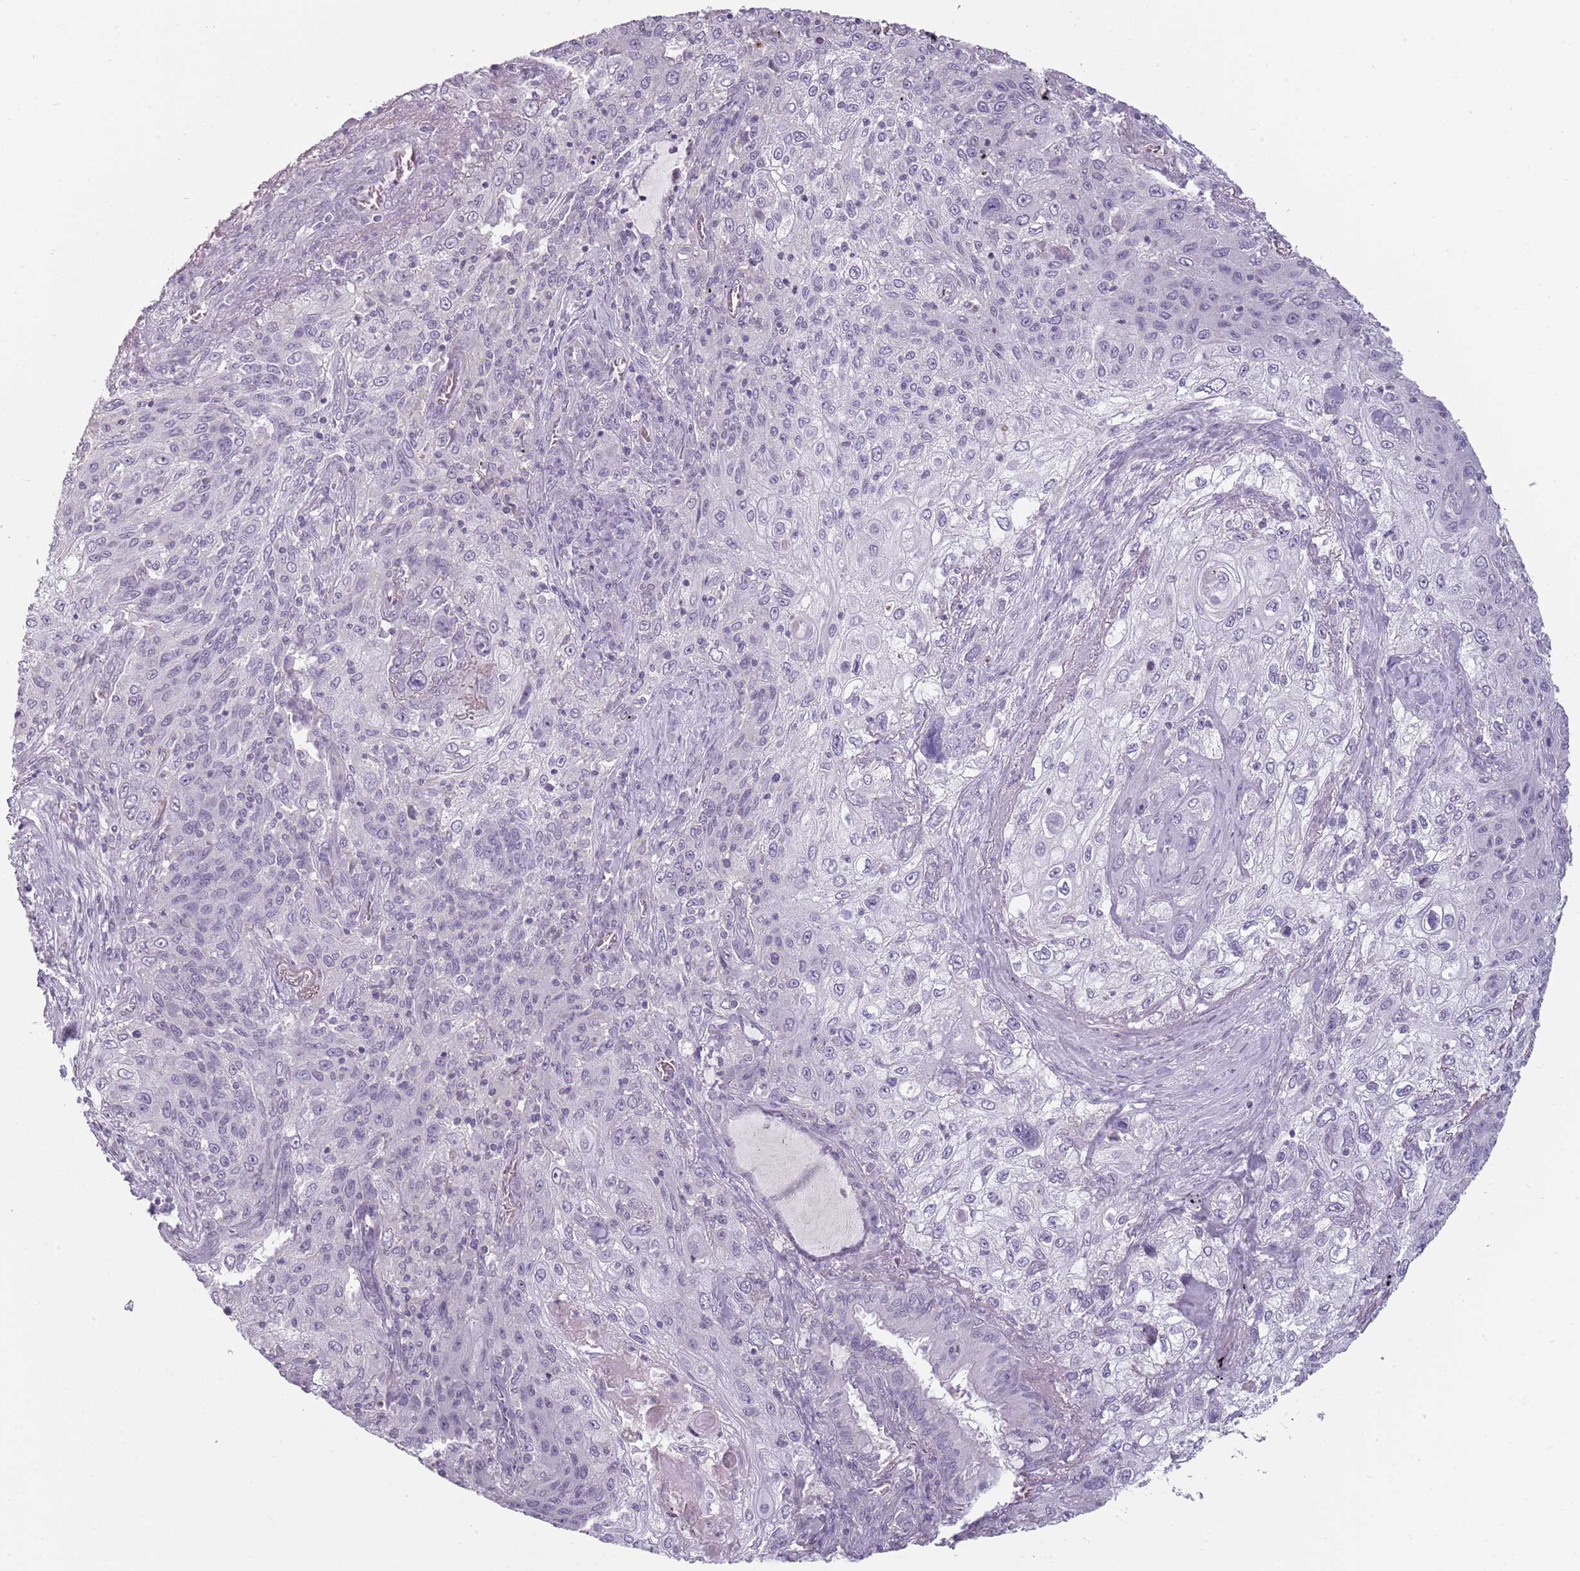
{"staining": {"intensity": "negative", "quantity": "none", "location": "none"}, "tissue": "lung cancer", "cell_type": "Tumor cells", "image_type": "cancer", "snomed": [{"axis": "morphology", "description": "Squamous cell carcinoma, NOS"}, {"axis": "topography", "description": "Lung"}], "caption": "This is a histopathology image of IHC staining of lung cancer (squamous cell carcinoma), which shows no staining in tumor cells.", "gene": "PIEZO1", "patient": {"sex": "female", "age": 69}}